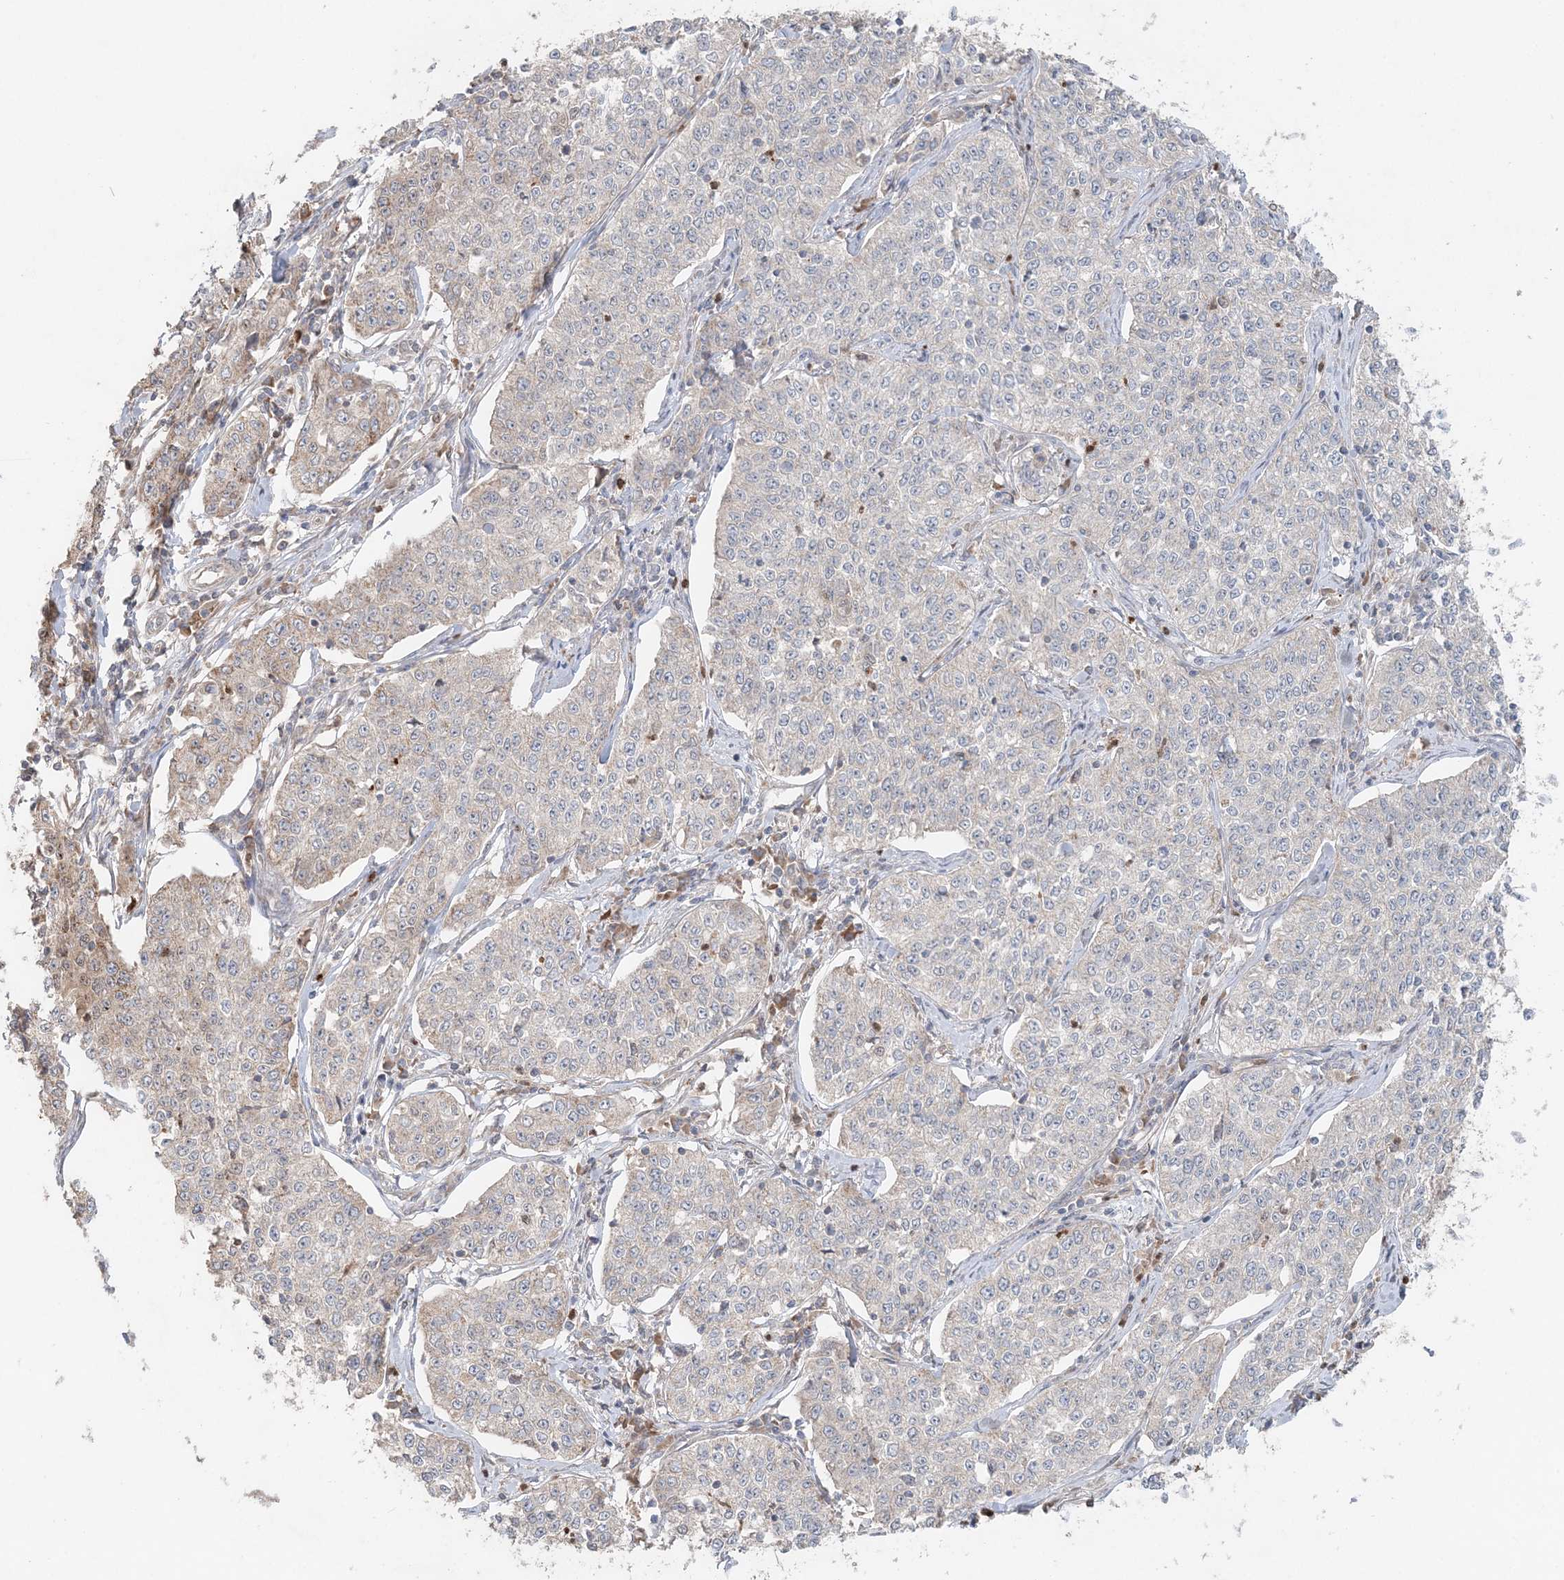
{"staining": {"intensity": "negative", "quantity": "none", "location": "none"}, "tissue": "cervical cancer", "cell_type": "Tumor cells", "image_type": "cancer", "snomed": [{"axis": "morphology", "description": "Squamous cell carcinoma, NOS"}, {"axis": "topography", "description": "Cervix"}], "caption": "Immunohistochemistry image of cervical cancer stained for a protein (brown), which shows no expression in tumor cells.", "gene": "LRPPRC", "patient": {"sex": "female", "age": 35}}